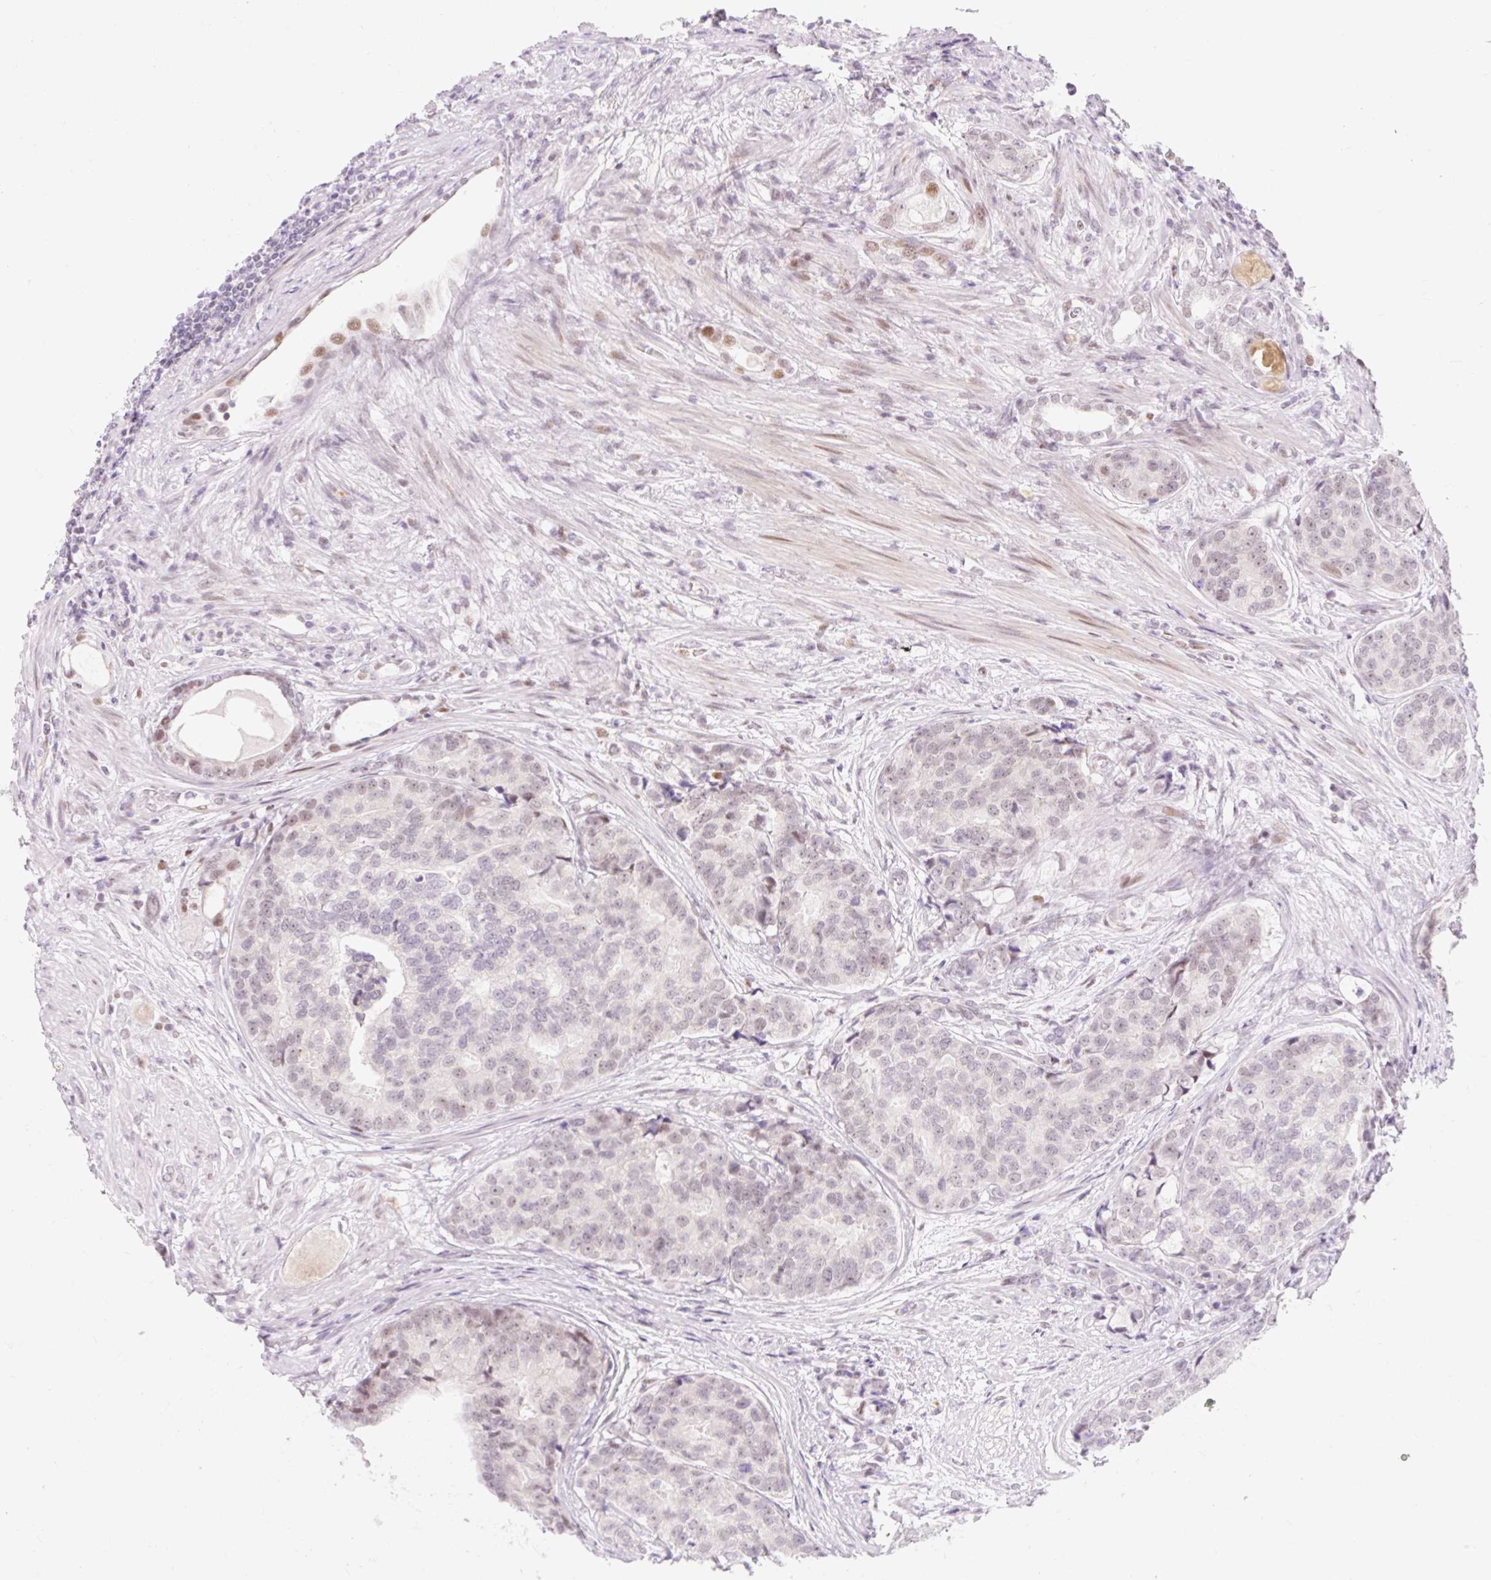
{"staining": {"intensity": "weak", "quantity": "<25%", "location": "nuclear"}, "tissue": "prostate cancer", "cell_type": "Tumor cells", "image_type": "cancer", "snomed": [{"axis": "morphology", "description": "Adenocarcinoma, High grade"}, {"axis": "topography", "description": "Prostate"}], "caption": "The histopathology image exhibits no staining of tumor cells in prostate cancer (adenocarcinoma (high-grade)). (DAB immunohistochemistry (IHC), high magnification).", "gene": "H2BW1", "patient": {"sex": "male", "age": 68}}